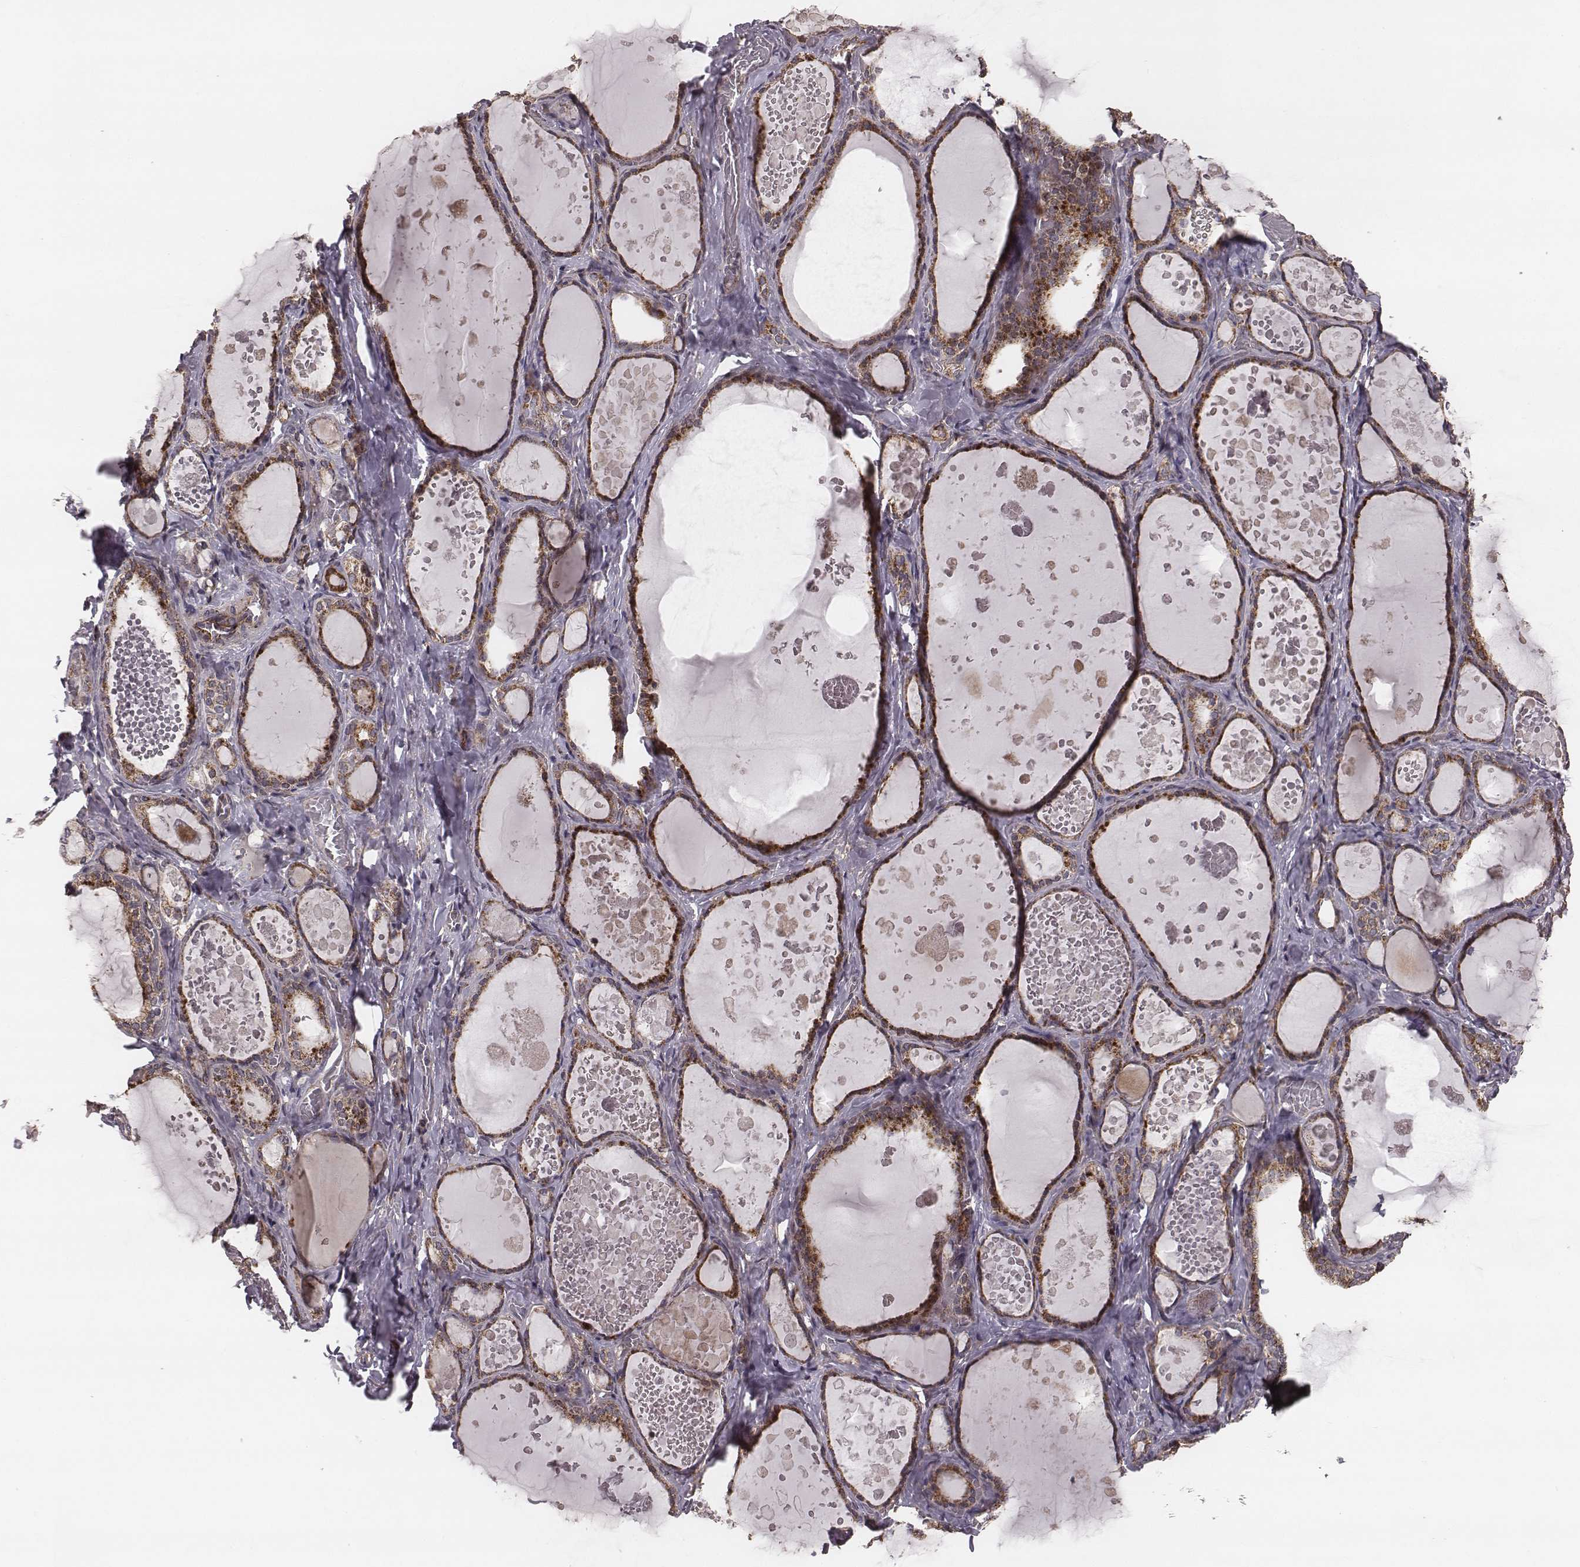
{"staining": {"intensity": "moderate", "quantity": ">75%", "location": "cytoplasmic/membranous"}, "tissue": "thyroid gland", "cell_type": "Glandular cells", "image_type": "normal", "snomed": [{"axis": "morphology", "description": "Normal tissue, NOS"}, {"axis": "topography", "description": "Thyroid gland"}], "caption": "About >75% of glandular cells in unremarkable thyroid gland demonstrate moderate cytoplasmic/membranous protein staining as visualized by brown immunohistochemical staining.", "gene": "ZDHHC21", "patient": {"sex": "female", "age": 56}}